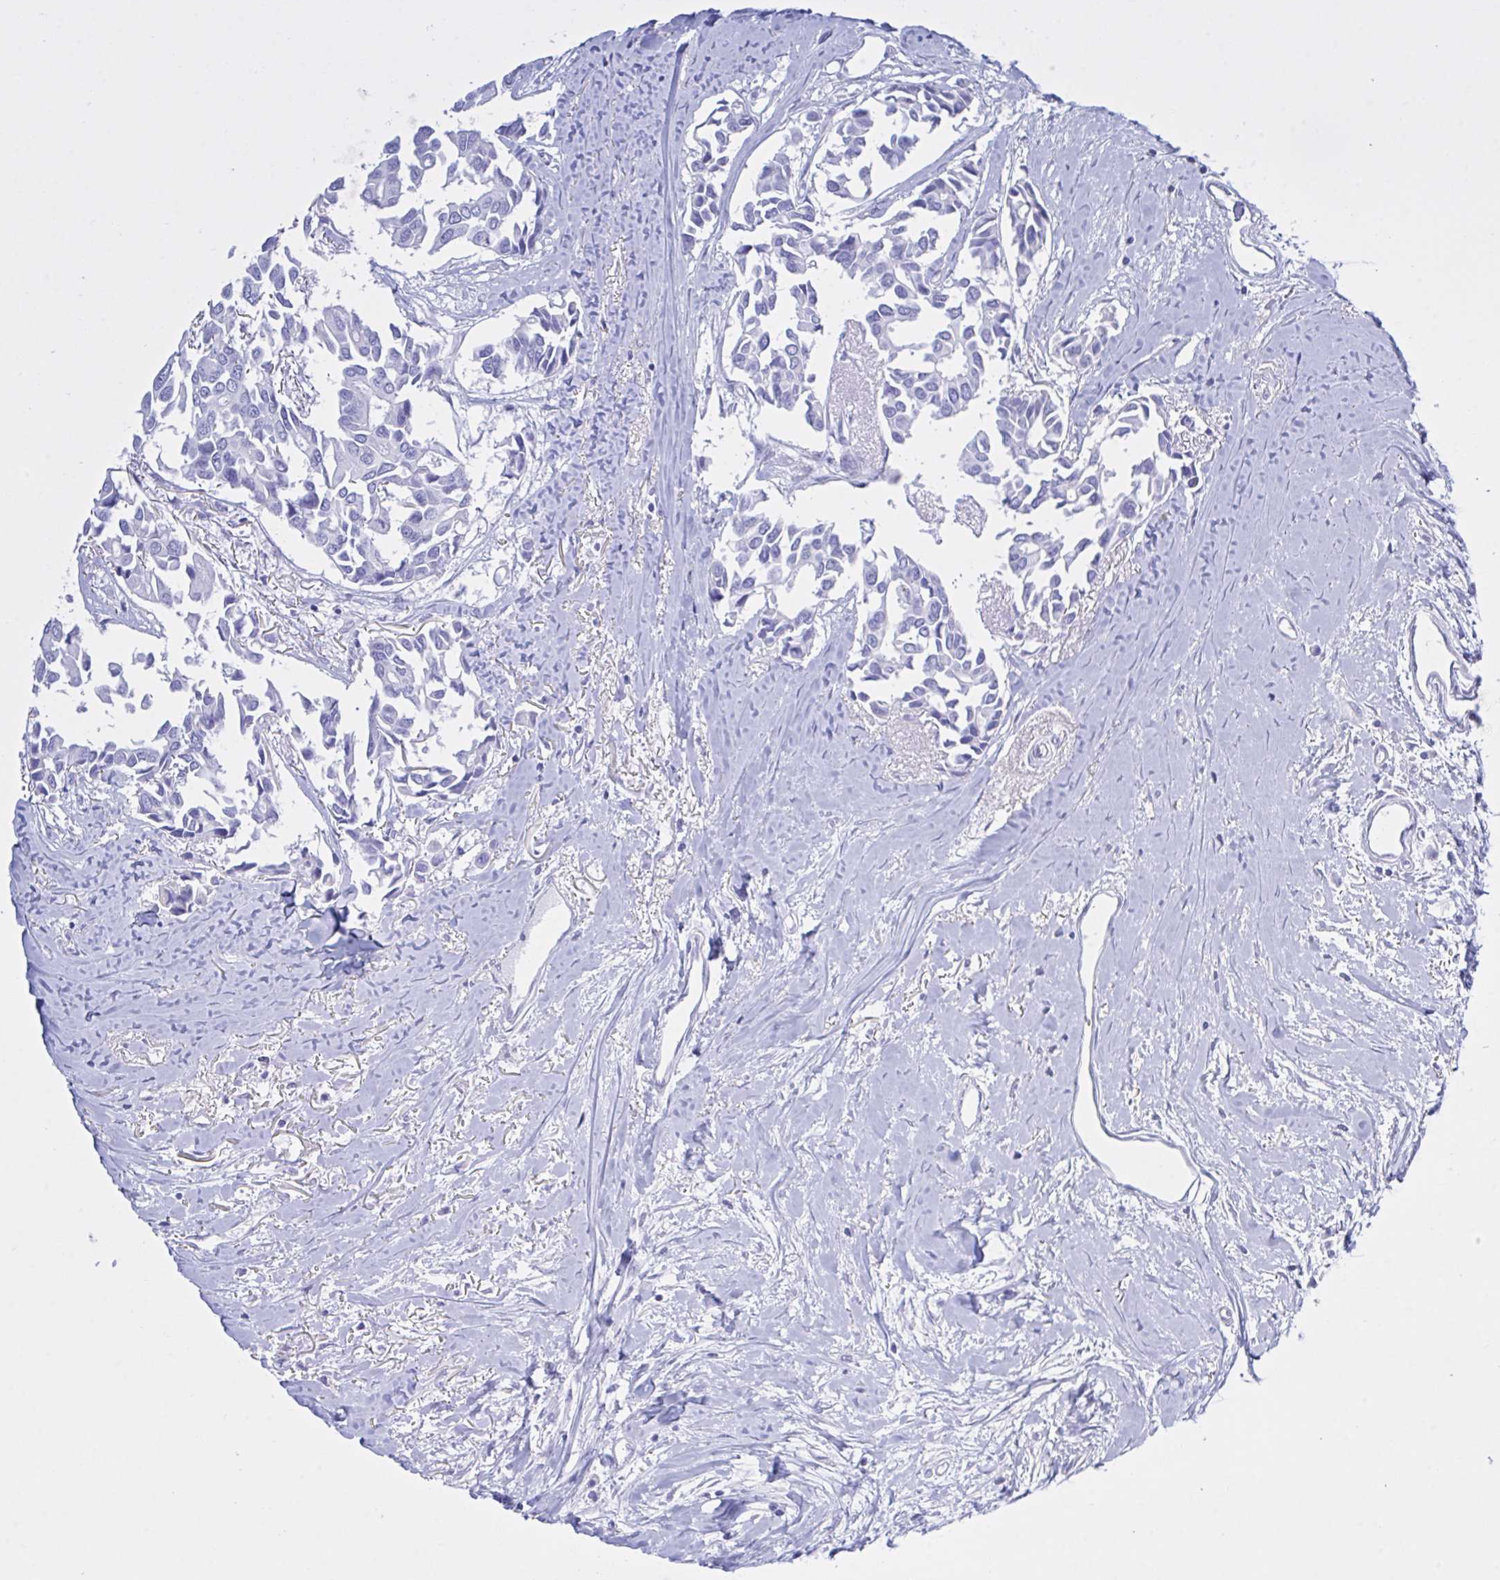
{"staining": {"intensity": "negative", "quantity": "none", "location": "none"}, "tissue": "breast cancer", "cell_type": "Tumor cells", "image_type": "cancer", "snomed": [{"axis": "morphology", "description": "Duct carcinoma"}, {"axis": "topography", "description": "Breast"}], "caption": "Image shows no significant protein expression in tumor cells of breast cancer (infiltrating ductal carcinoma).", "gene": "BEX5", "patient": {"sex": "female", "age": 54}}